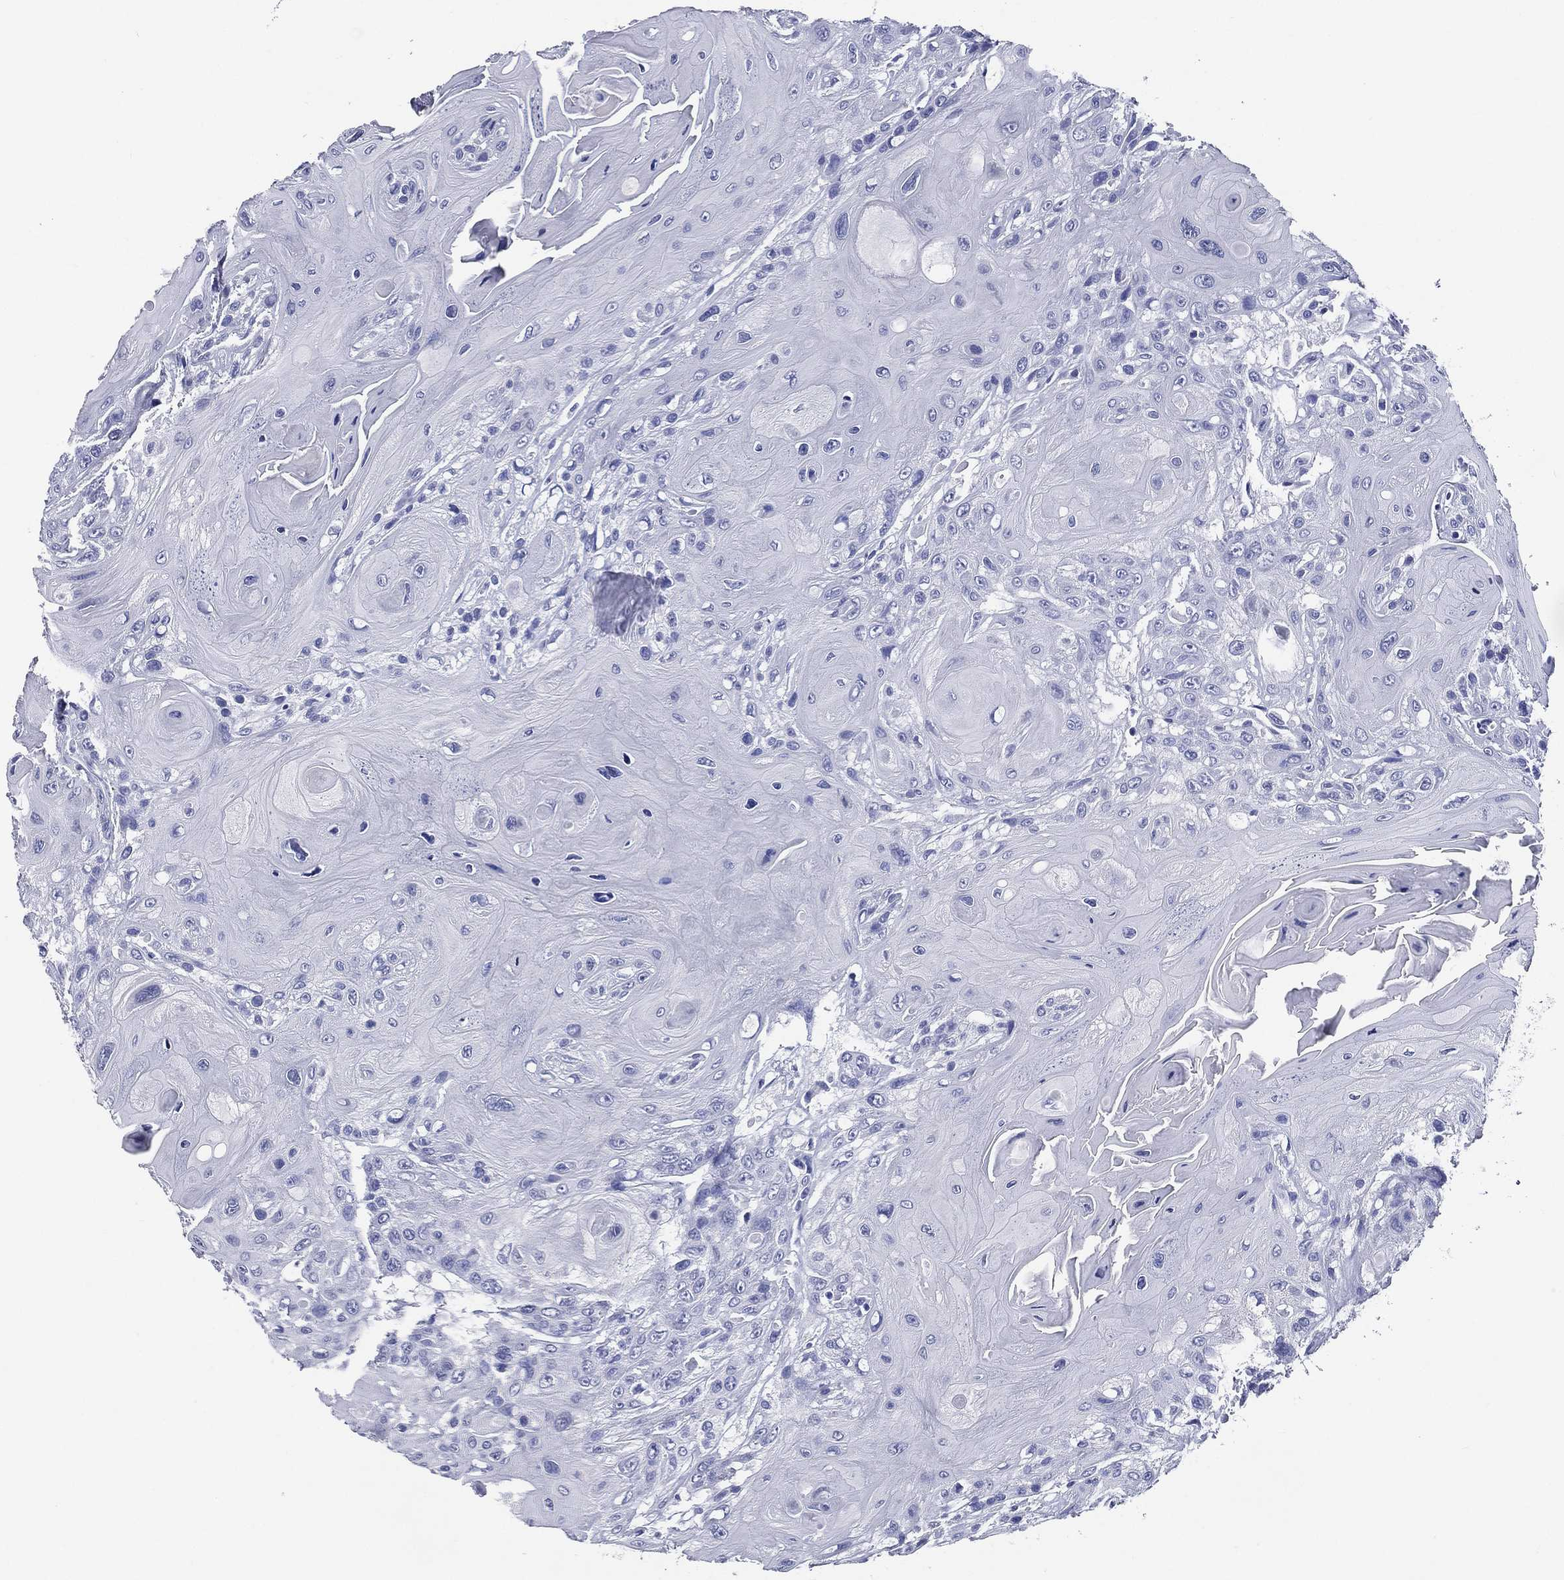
{"staining": {"intensity": "negative", "quantity": "none", "location": "none"}, "tissue": "head and neck cancer", "cell_type": "Tumor cells", "image_type": "cancer", "snomed": [{"axis": "morphology", "description": "Squamous cell carcinoma, NOS"}, {"axis": "topography", "description": "Head-Neck"}], "caption": "This is an IHC histopathology image of head and neck cancer (squamous cell carcinoma). There is no expression in tumor cells.", "gene": "ACE2", "patient": {"sex": "female", "age": 59}}